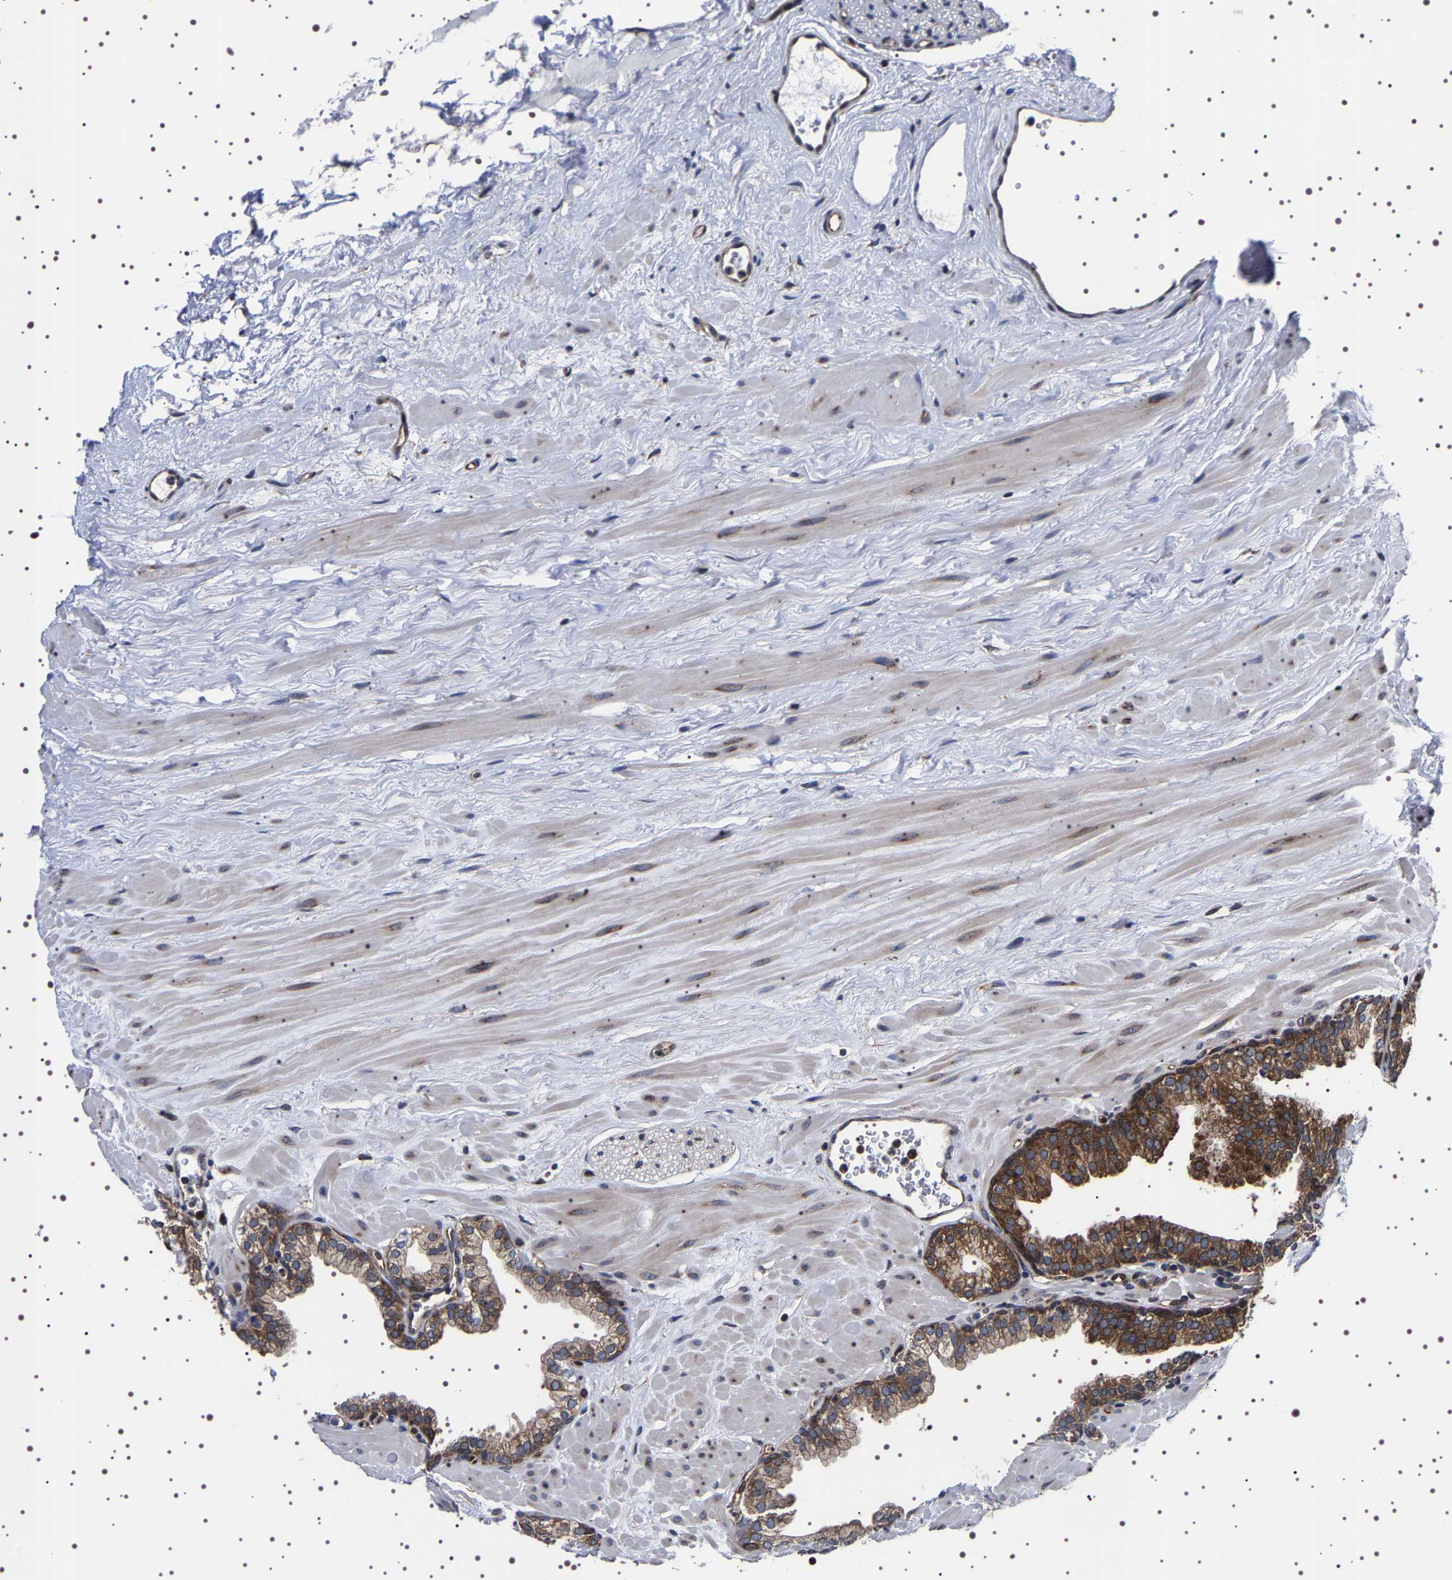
{"staining": {"intensity": "strong", "quantity": "25%-75%", "location": "cytoplasmic/membranous"}, "tissue": "prostate", "cell_type": "Glandular cells", "image_type": "normal", "snomed": [{"axis": "morphology", "description": "Normal tissue, NOS"}, {"axis": "morphology", "description": "Urothelial carcinoma, Low grade"}, {"axis": "topography", "description": "Urinary bladder"}, {"axis": "topography", "description": "Prostate"}], "caption": "Prostate stained with a brown dye demonstrates strong cytoplasmic/membranous positive staining in approximately 25%-75% of glandular cells.", "gene": "DARS1", "patient": {"sex": "male", "age": 60}}